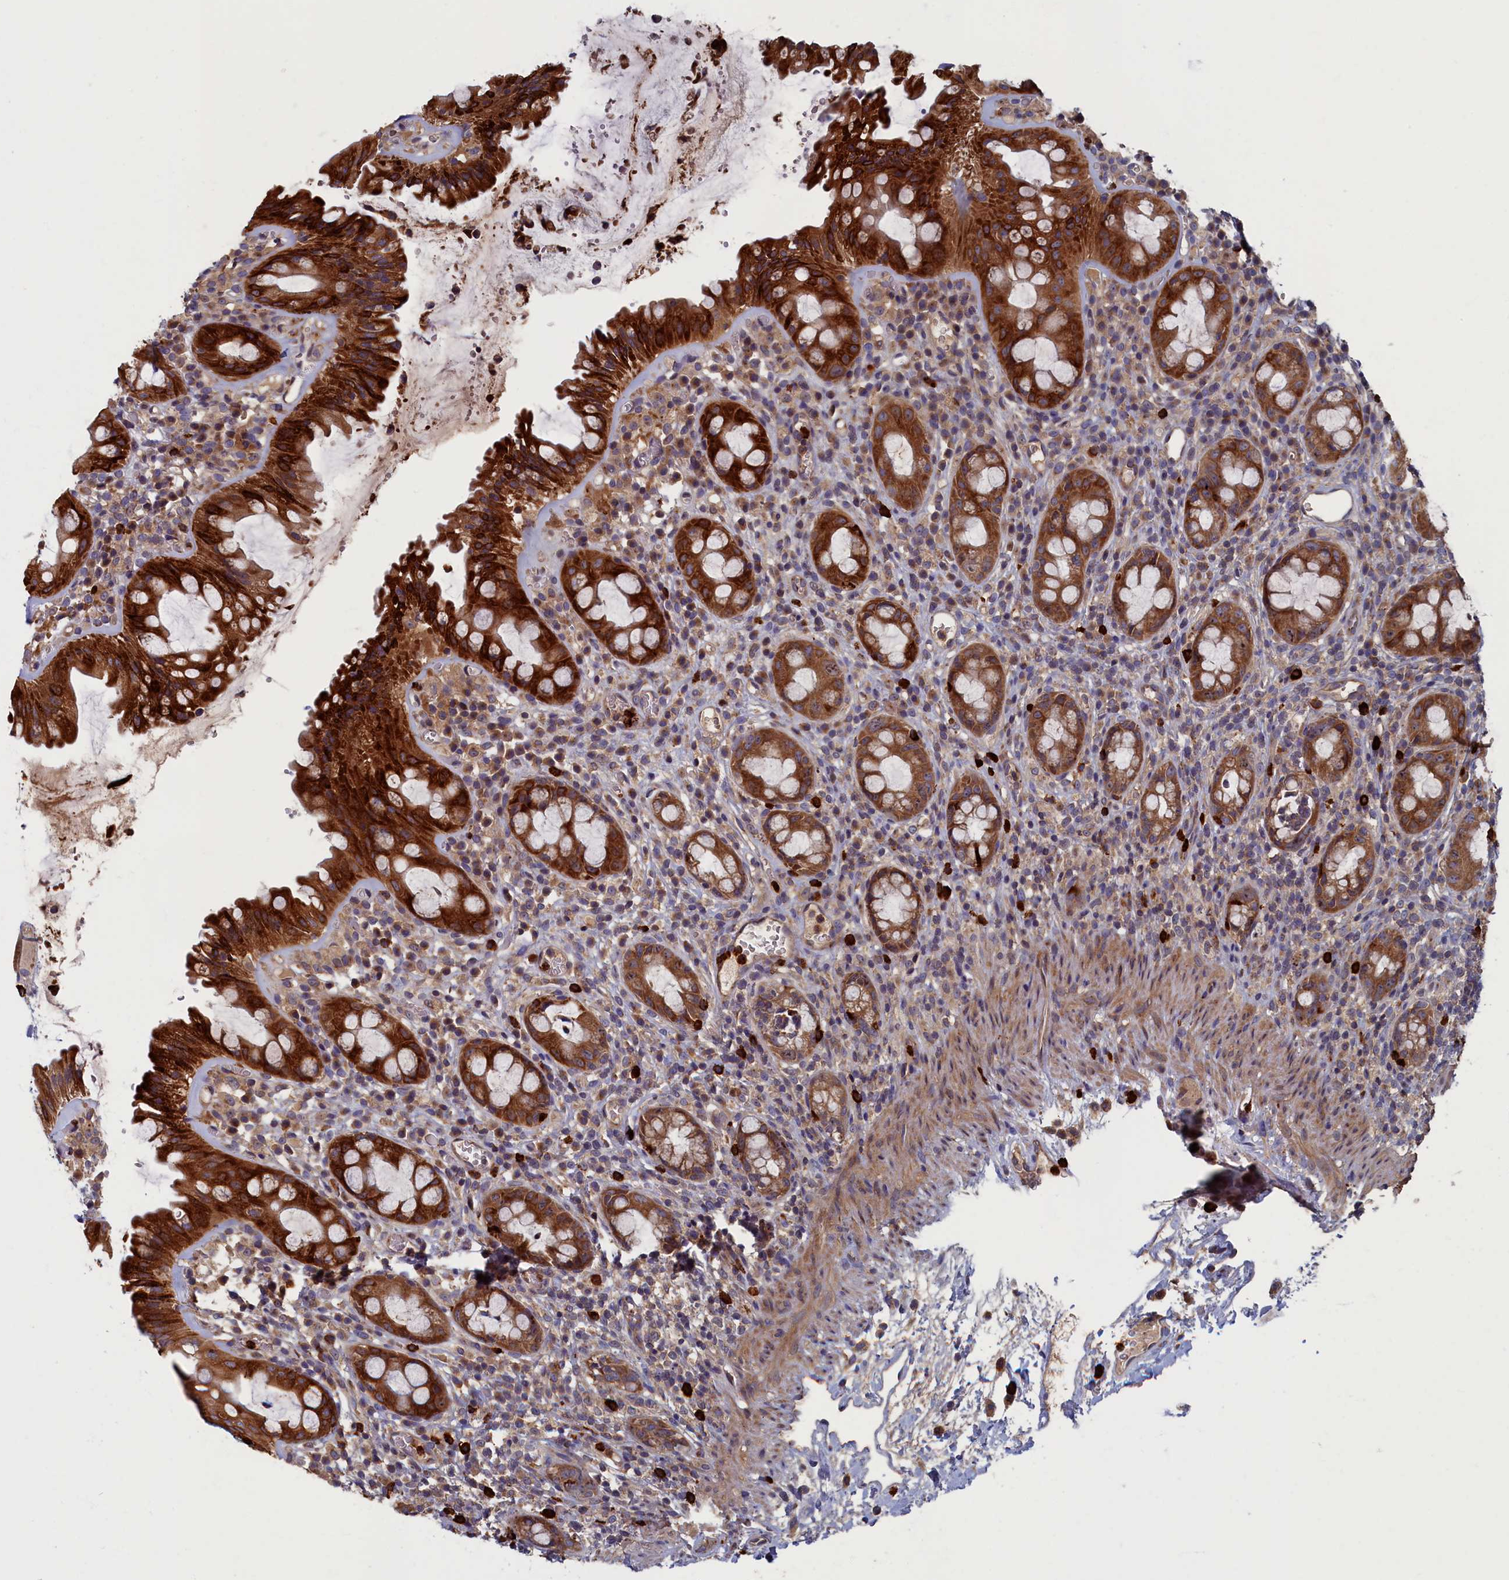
{"staining": {"intensity": "strong", "quantity": ">75%", "location": "cytoplasmic/membranous"}, "tissue": "rectum", "cell_type": "Glandular cells", "image_type": "normal", "snomed": [{"axis": "morphology", "description": "Normal tissue, NOS"}, {"axis": "topography", "description": "Rectum"}], "caption": "This micrograph displays IHC staining of benign human rectum, with high strong cytoplasmic/membranous positivity in approximately >75% of glandular cells.", "gene": "TNK2", "patient": {"sex": "female", "age": 57}}